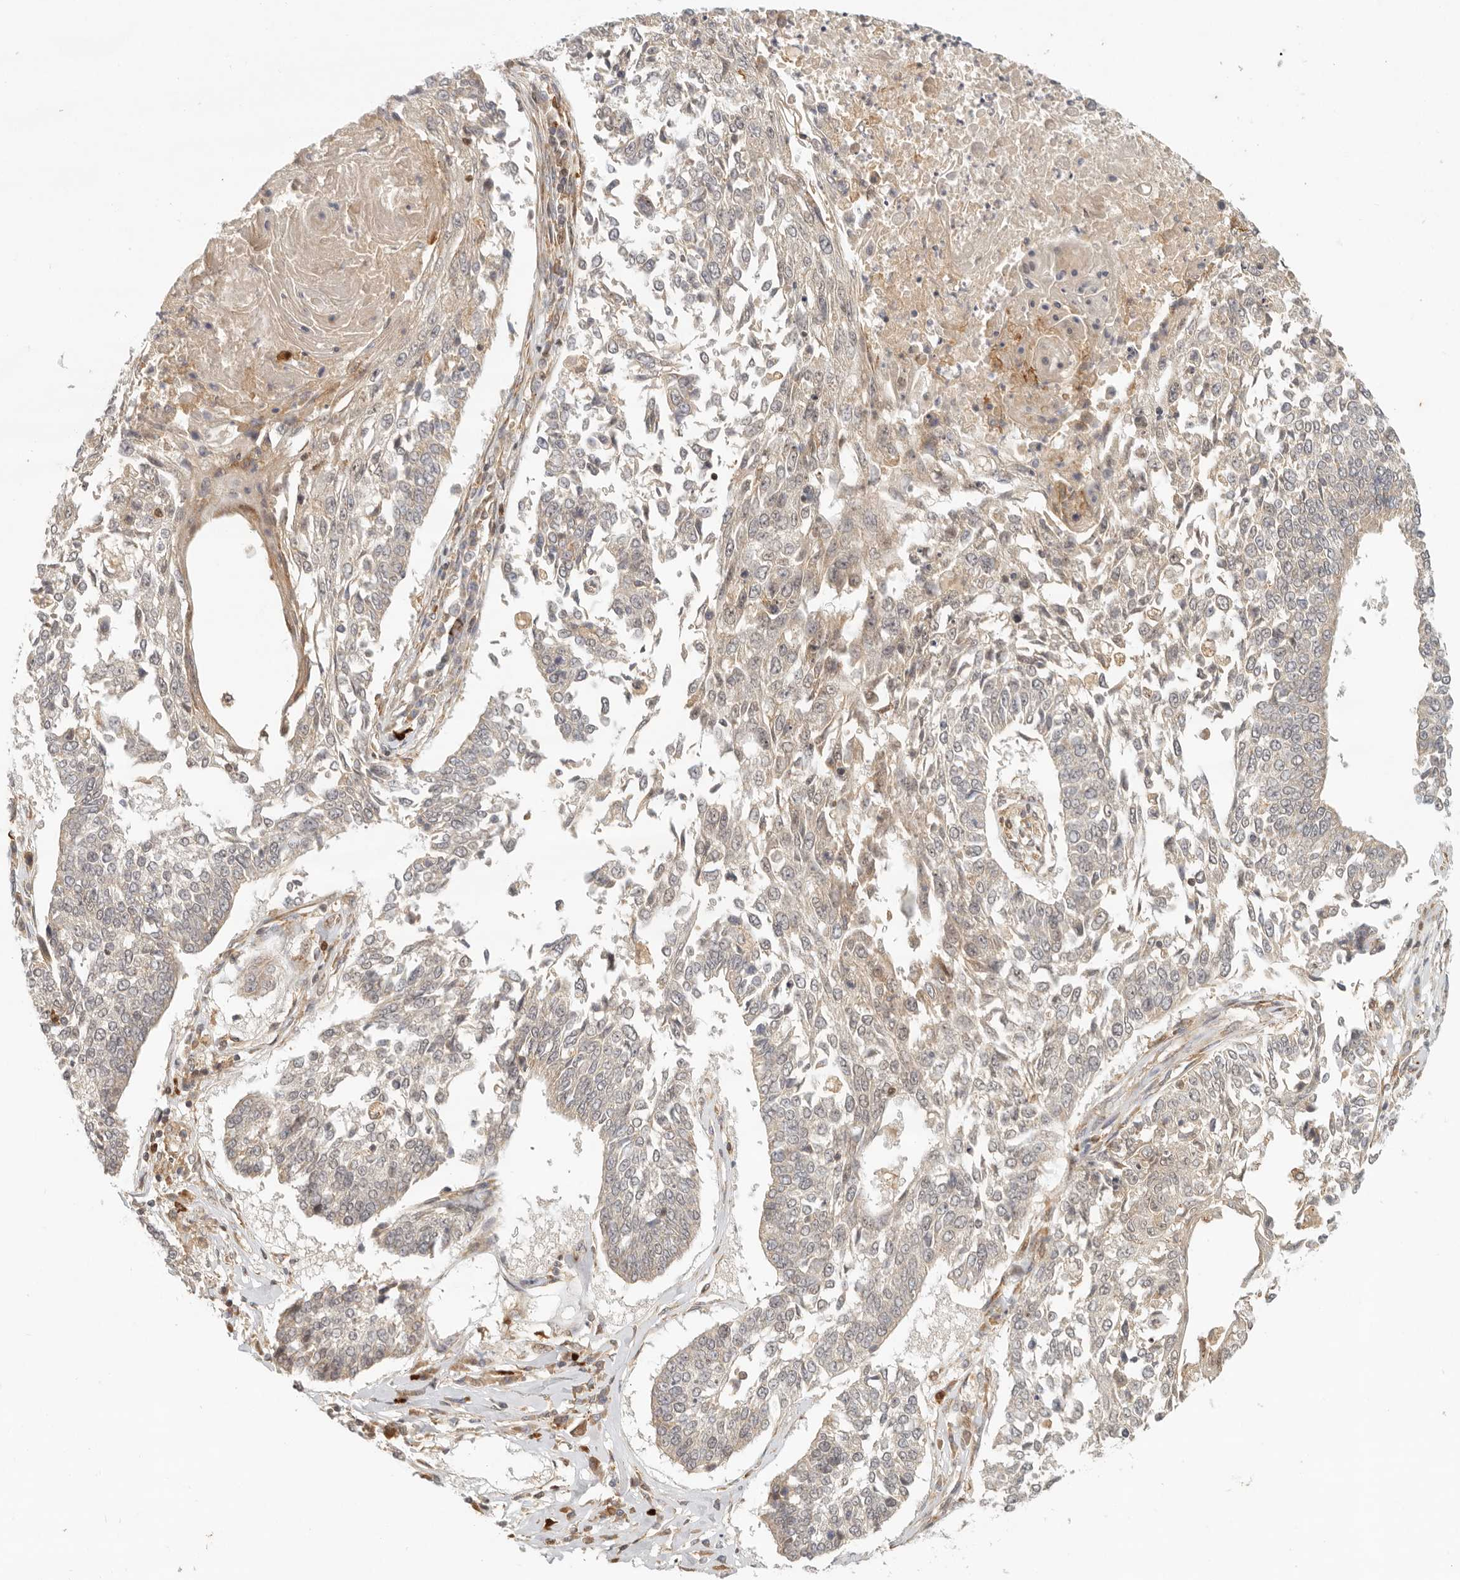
{"staining": {"intensity": "negative", "quantity": "none", "location": "none"}, "tissue": "lung cancer", "cell_type": "Tumor cells", "image_type": "cancer", "snomed": [{"axis": "morphology", "description": "Normal tissue, NOS"}, {"axis": "morphology", "description": "Squamous cell carcinoma, NOS"}, {"axis": "topography", "description": "Cartilage tissue"}, {"axis": "topography", "description": "Bronchus"}, {"axis": "topography", "description": "Lung"}, {"axis": "topography", "description": "Peripheral nerve tissue"}], "caption": "Immunohistochemistry of squamous cell carcinoma (lung) reveals no staining in tumor cells. The staining is performed using DAB (3,3'-diaminobenzidine) brown chromogen with nuclei counter-stained in using hematoxylin.", "gene": "AHDC1", "patient": {"sex": "female", "age": 49}}